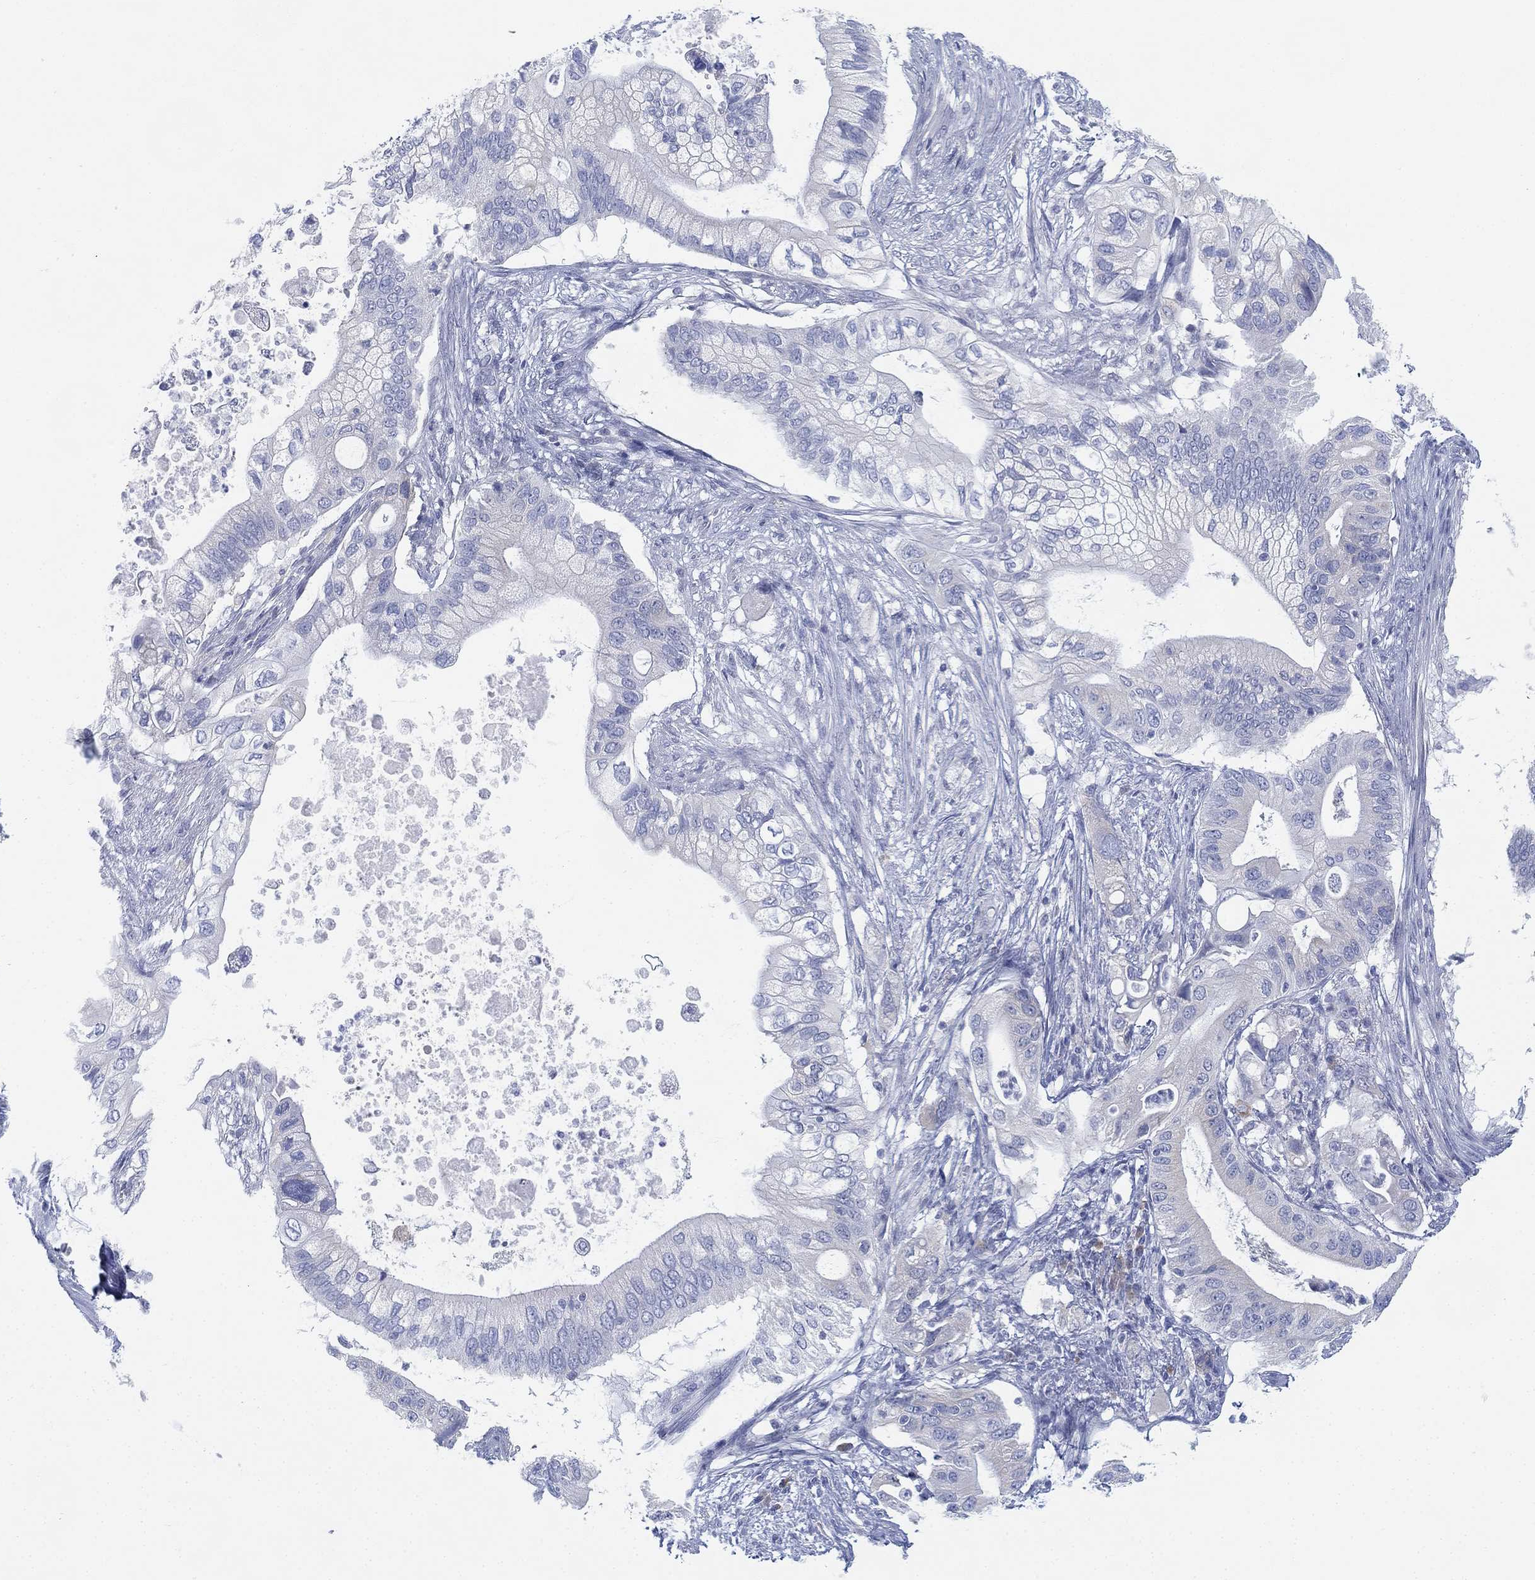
{"staining": {"intensity": "negative", "quantity": "none", "location": "none"}, "tissue": "pancreatic cancer", "cell_type": "Tumor cells", "image_type": "cancer", "snomed": [{"axis": "morphology", "description": "Adenocarcinoma, NOS"}, {"axis": "topography", "description": "Pancreas"}], "caption": "IHC image of neoplastic tissue: pancreatic cancer (adenocarcinoma) stained with DAB (3,3'-diaminobenzidine) shows no significant protein expression in tumor cells.", "gene": "GCNA", "patient": {"sex": "female", "age": 72}}